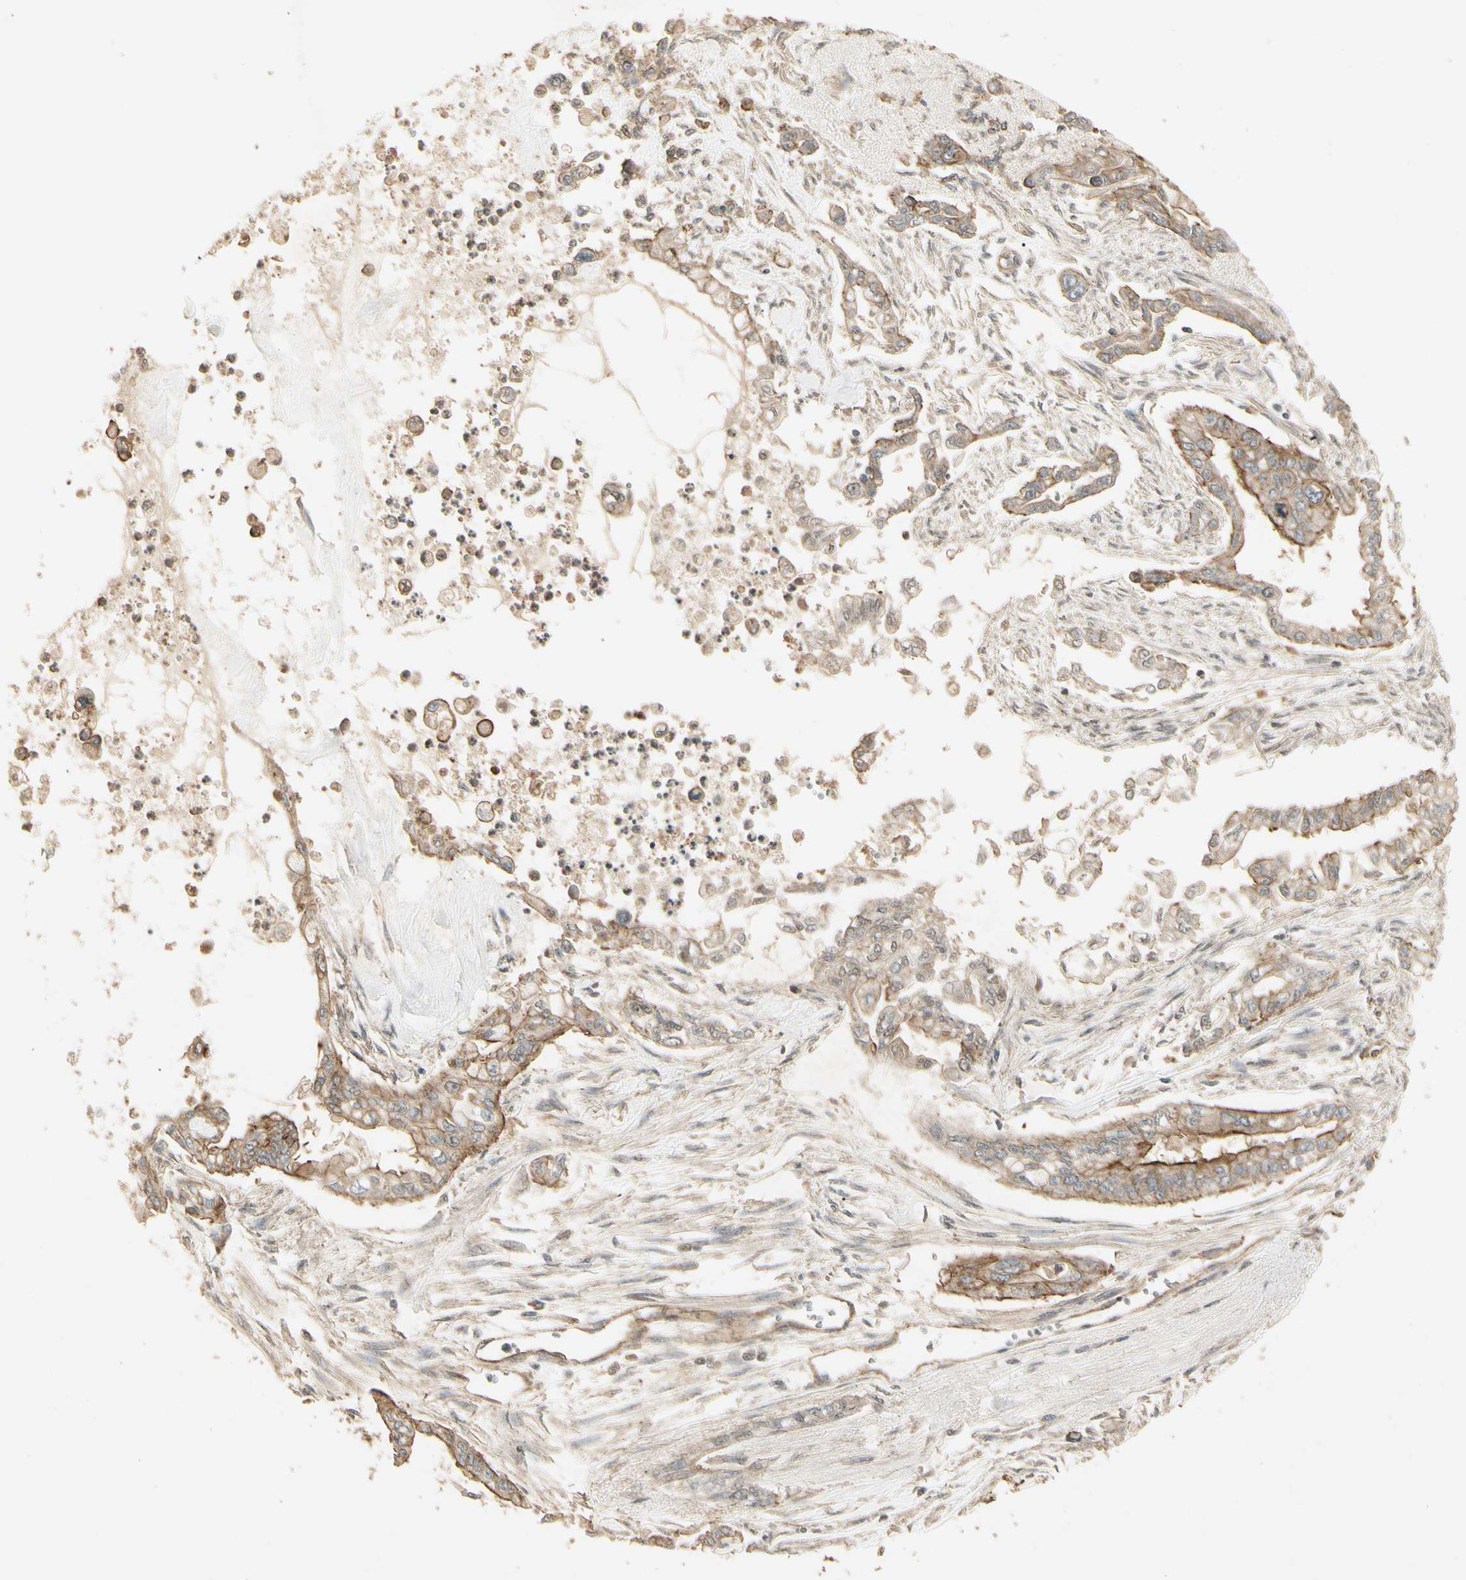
{"staining": {"intensity": "strong", "quantity": ">75%", "location": "cytoplasmic/membranous"}, "tissue": "pancreatic cancer", "cell_type": "Tumor cells", "image_type": "cancer", "snomed": [{"axis": "morphology", "description": "Normal tissue, NOS"}, {"axis": "topography", "description": "Pancreas"}], "caption": "Protein expression analysis of pancreatic cancer reveals strong cytoplasmic/membranous expression in about >75% of tumor cells.", "gene": "RNF180", "patient": {"sex": "male", "age": 42}}